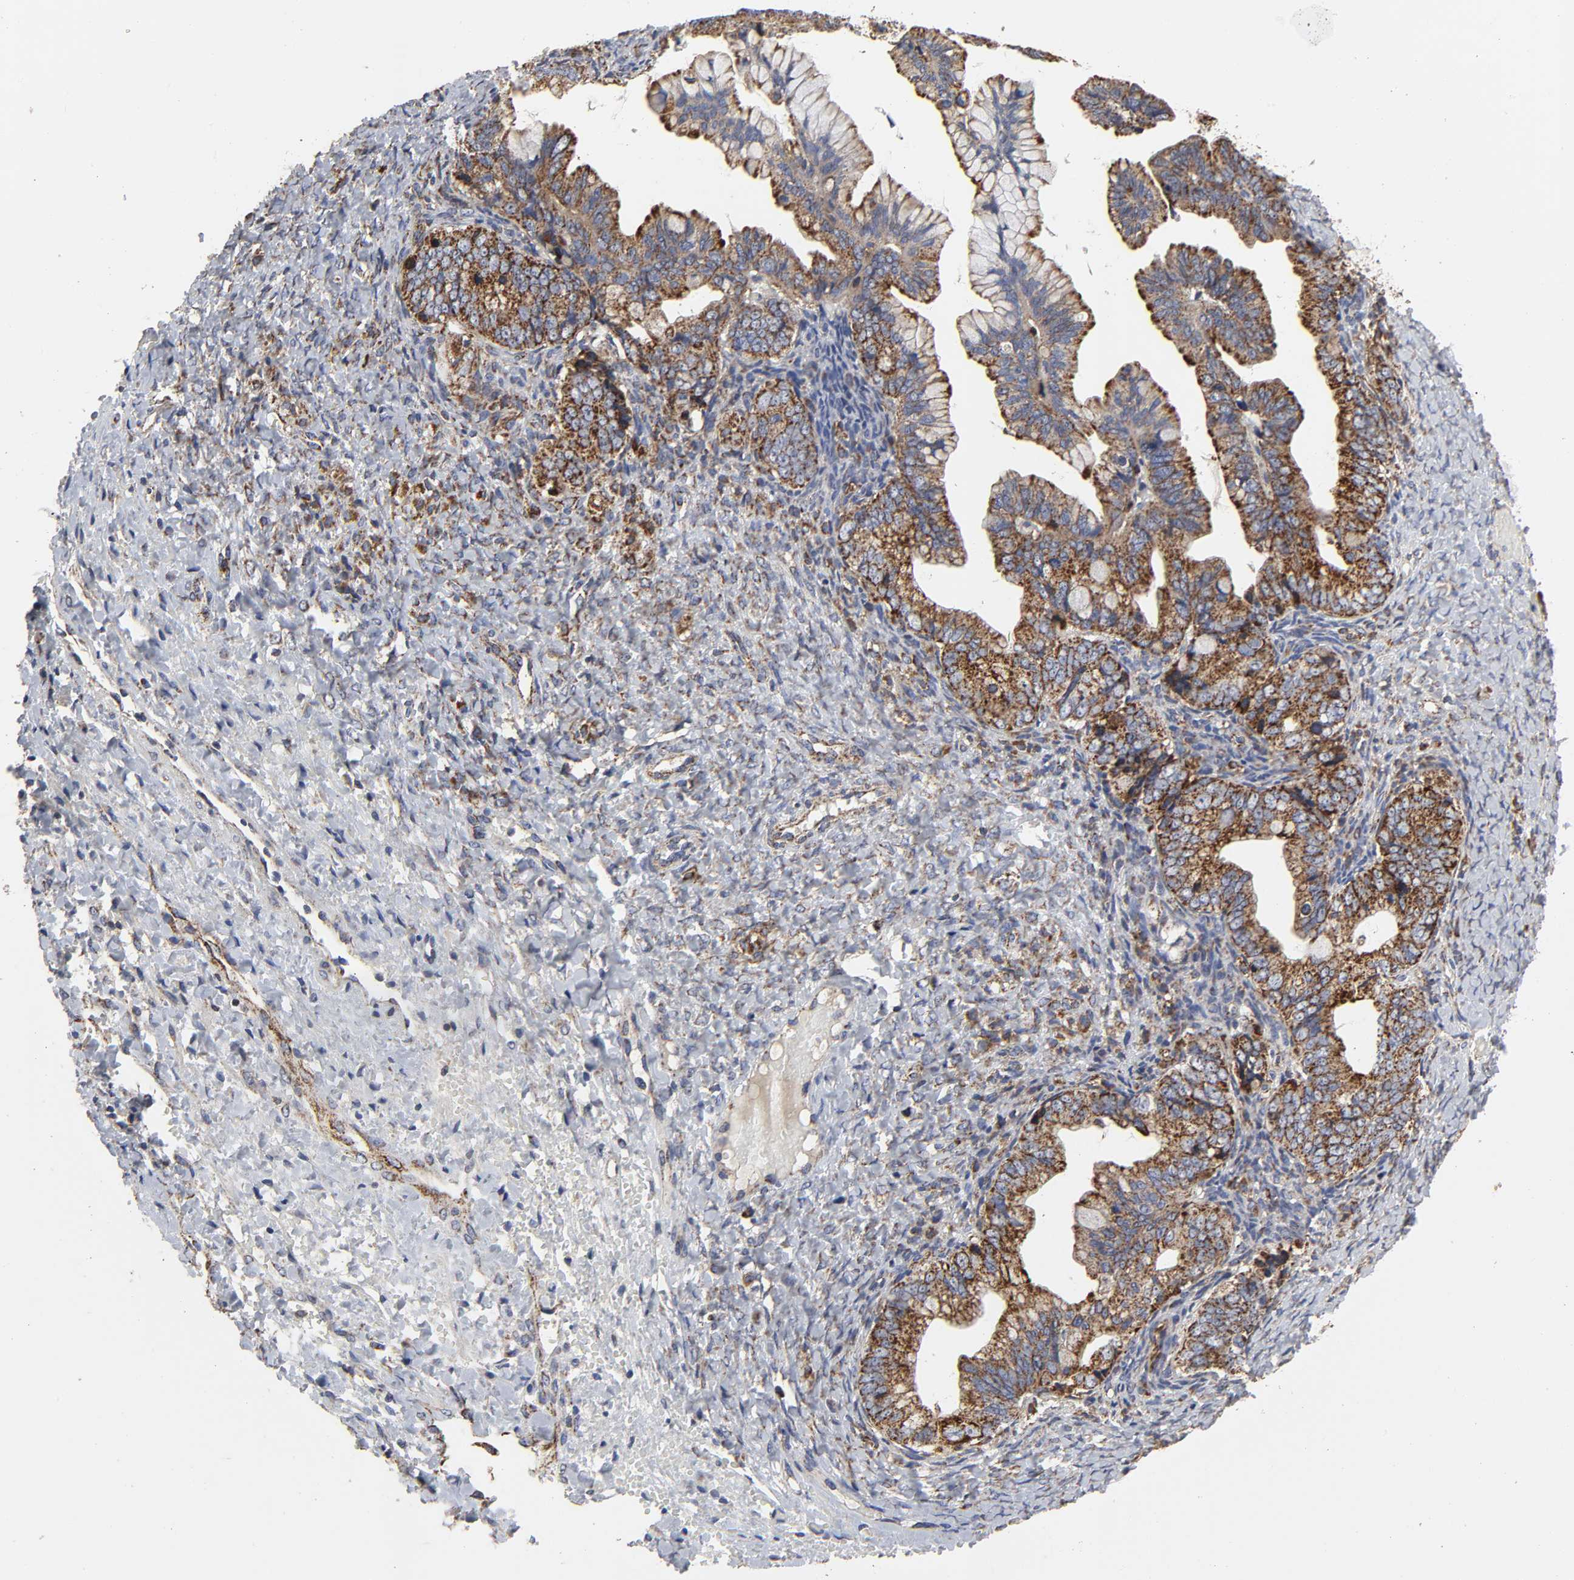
{"staining": {"intensity": "strong", "quantity": ">75%", "location": "cytoplasmic/membranous"}, "tissue": "ovarian cancer", "cell_type": "Tumor cells", "image_type": "cancer", "snomed": [{"axis": "morphology", "description": "Cystadenocarcinoma, mucinous, NOS"}, {"axis": "topography", "description": "Ovary"}], "caption": "Protein positivity by IHC demonstrates strong cytoplasmic/membranous expression in about >75% of tumor cells in mucinous cystadenocarcinoma (ovarian).", "gene": "COX6B1", "patient": {"sex": "female", "age": 36}}